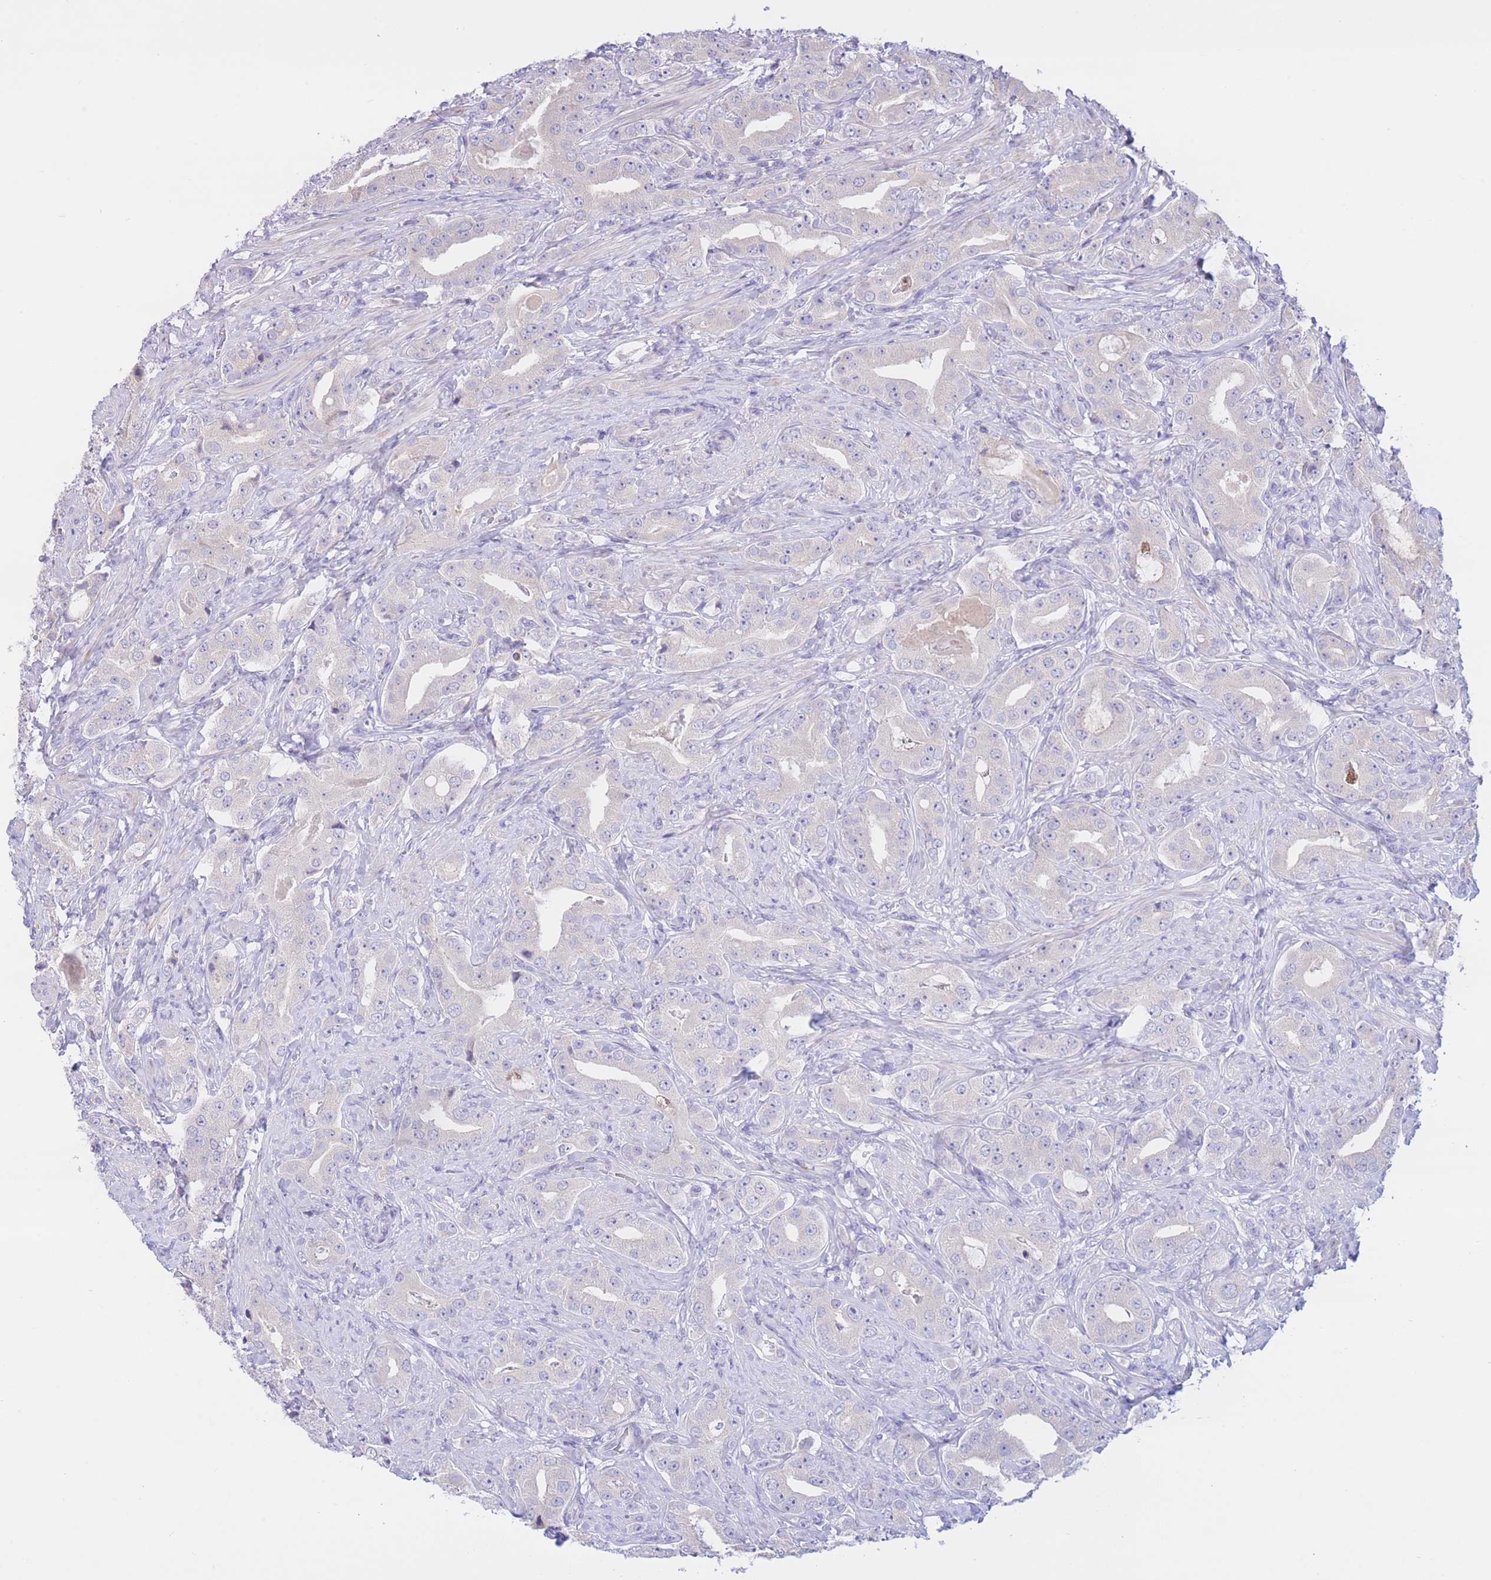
{"staining": {"intensity": "negative", "quantity": "none", "location": "none"}, "tissue": "prostate cancer", "cell_type": "Tumor cells", "image_type": "cancer", "snomed": [{"axis": "morphology", "description": "Adenocarcinoma, High grade"}, {"axis": "topography", "description": "Prostate"}], "caption": "This is a photomicrograph of immunohistochemistry staining of prostate cancer, which shows no expression in tumor cells. The staining is performed using DAB (3,3'-diaminobenzidine) brown chromogen with nuclei counter-stained in using hematoxylin.", "gene": "RPL39L", "patient": {"sex": "male", "age": 63}}